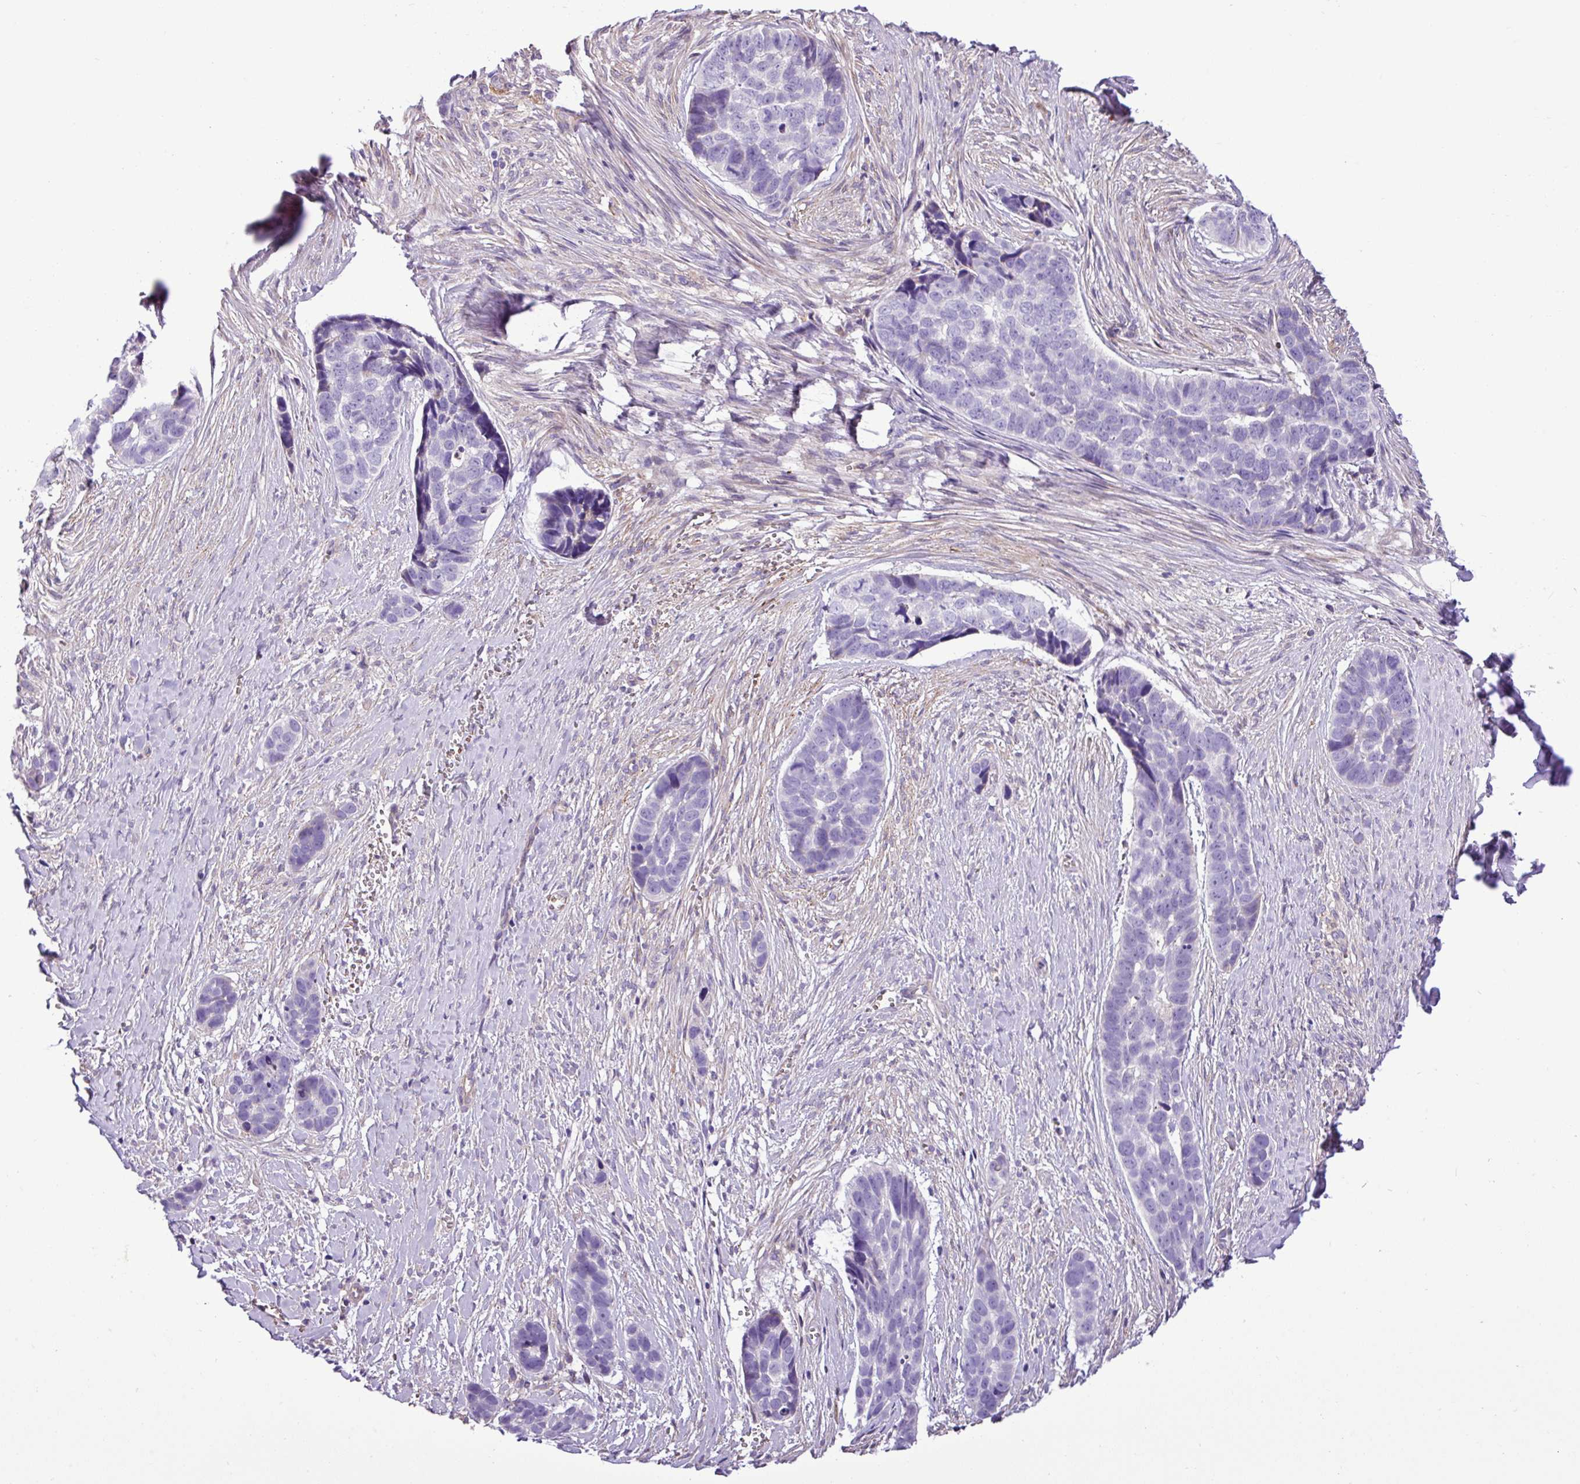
{"staining": {"intensity": "negative", "quantity": "none", "location": "none"}, "tissue": "skin cancer", "cell_type": "Tumor cells", "image_type": "cancer", "snomed": [{"axis": "morphology", "description": "Basal cell carcinoma"}, {"axis": "topography", "description": "Skin"}], "caption": "The histopathology image exhibits no staining of tumor cells in skin basal cell carcinoma. The staining was performed using DAB (3,3'-diaminobenzidine) to visualize the protein expression in brown, while the nuclei were stained in blue with hematoxylin (Magnification: 20x).", "gene": "C11orf91", "patient": {"sex": "female", "age": 82}}